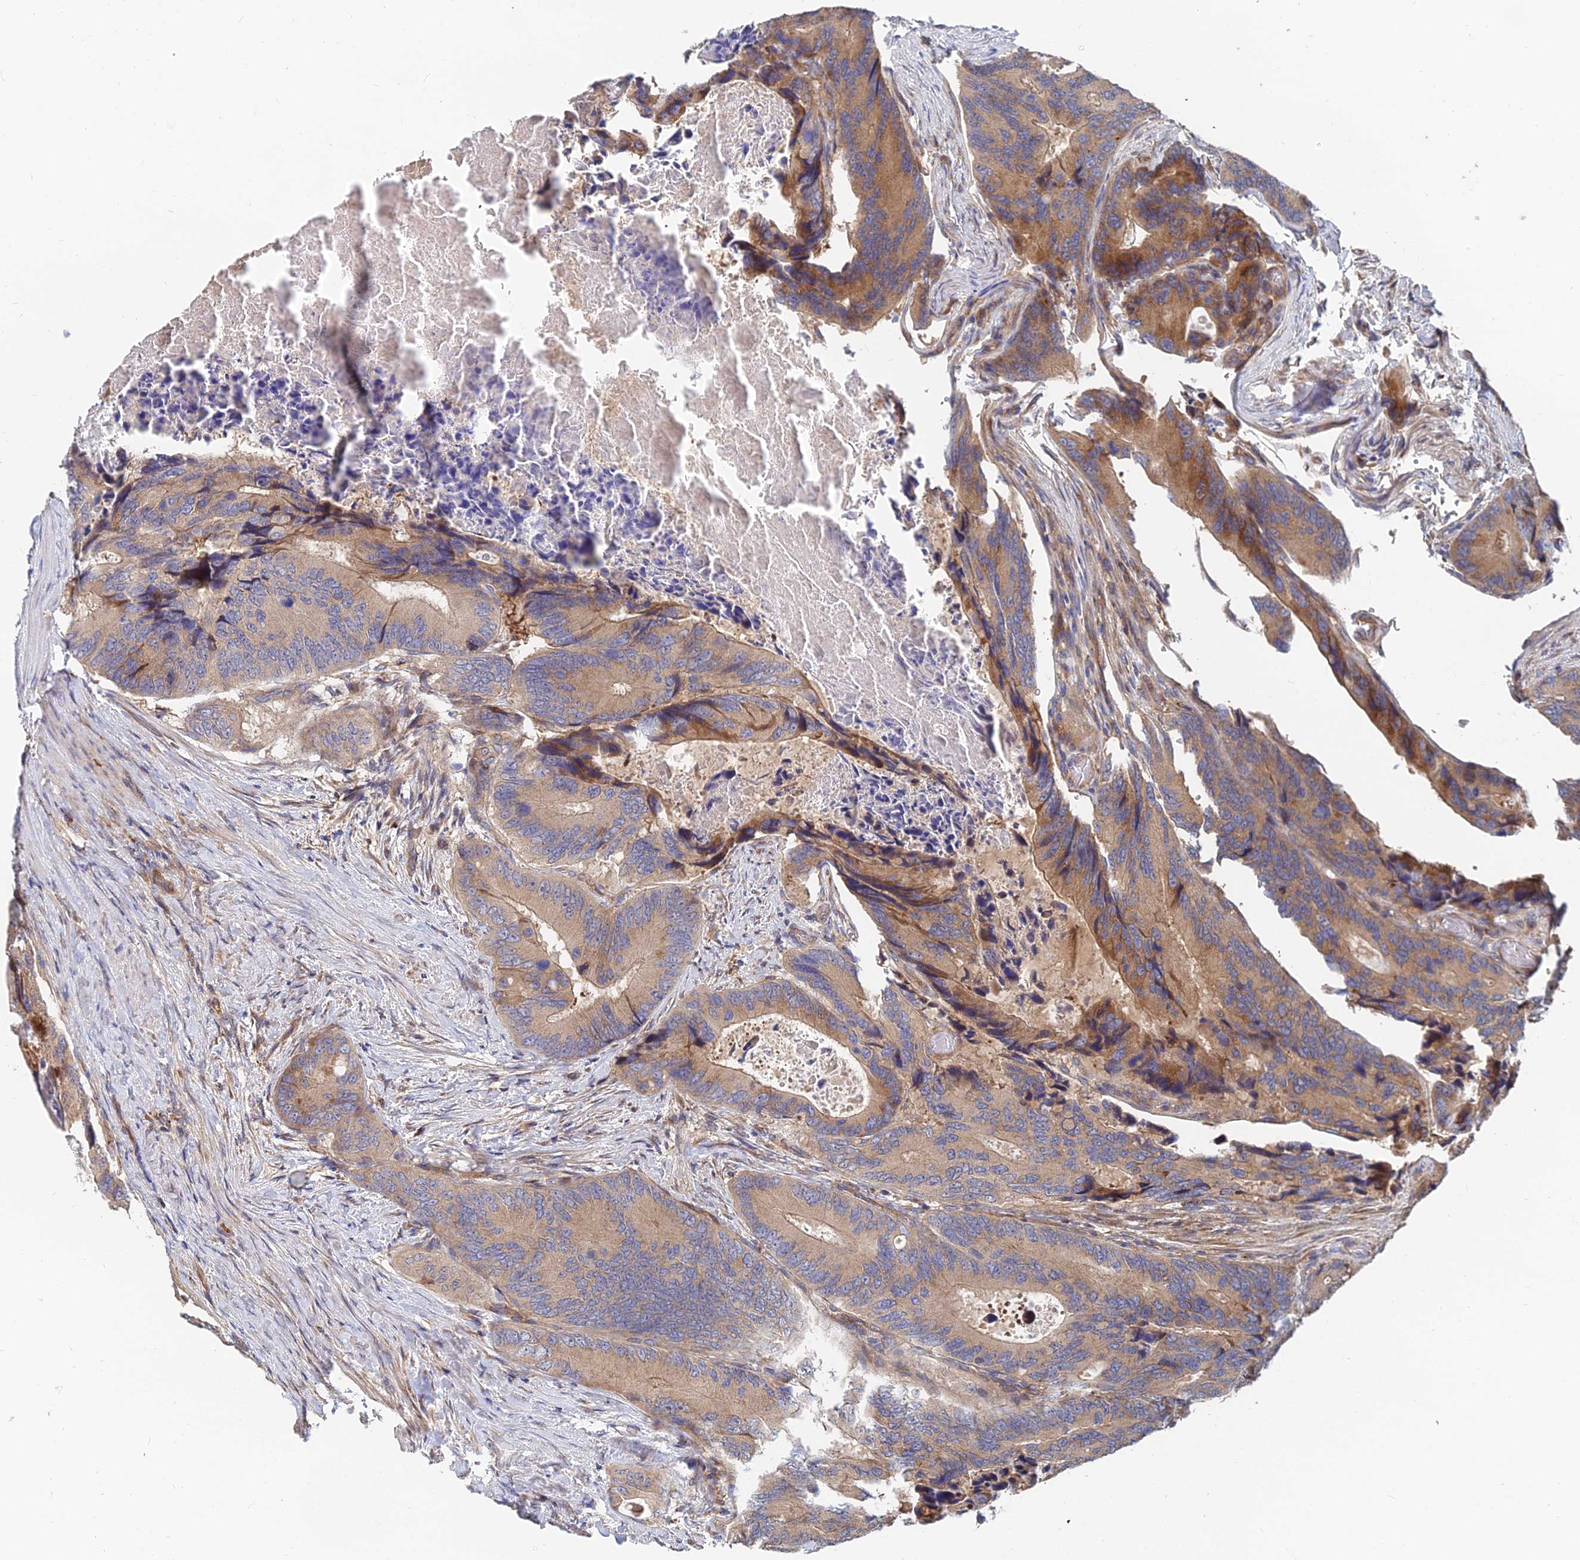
{"staining": {"intensity": "moderate", "quantity": ">75%", "location": "cytoplasmic/membranous"}, "tissue": "colorectal cancer", "cell_type": "Tumor cells", "image_type": "cancer", "snomed": [{"axis": "morphology", "description": "Adenocarcinoma, NOS"}, {"axis": "topography", "description": "Colon"}], "caption": "Colorectal adenocarcinoma stained with immunohistochemistry (IHC) demonstrates moderate cytoplasmic/membranous expression in about >75% of tumor cells.", "gene": "CCZ1", "patient": {"sex": "male", "age": 84}}